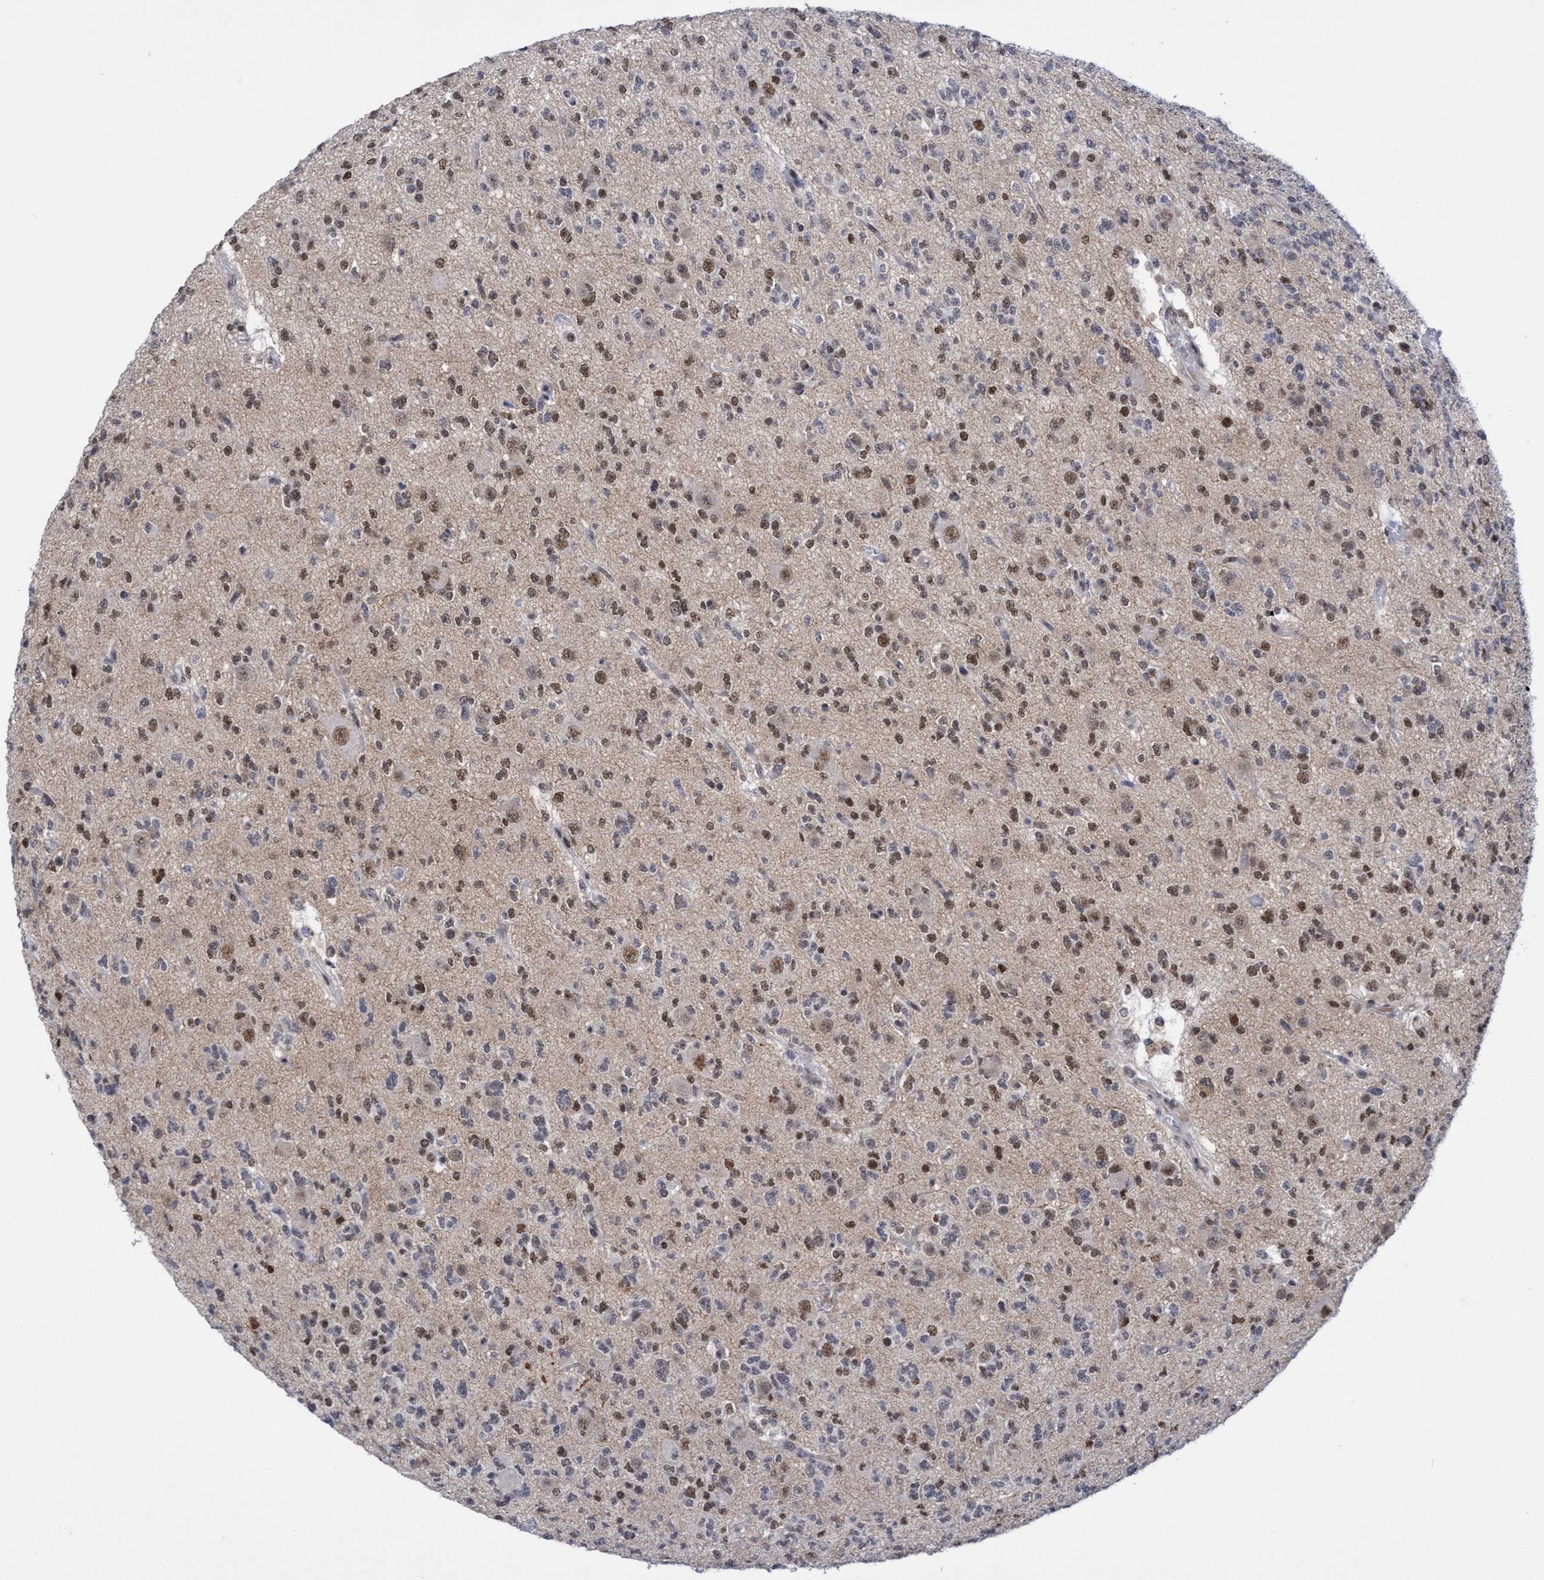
{"staining": {"intensity": "moderate", "quantity": "25%-75%", "location": "nuclear"}, "tissue": "glioma", "cell_type": "Tumor cells", "image_type": "cancer", "snomed": [{"axis": "morphology", "description": "Glioma, malignant, Low grade"}, {"axis": "topography", "description": "Brain"}], "caption": "Glioma stained for a protein (brown) reveals moderate nuclear positive staining in about 25%-75% of tumor cells.", "gene": "C9orf78", "patient": {"sex": "male", "age": 38}}